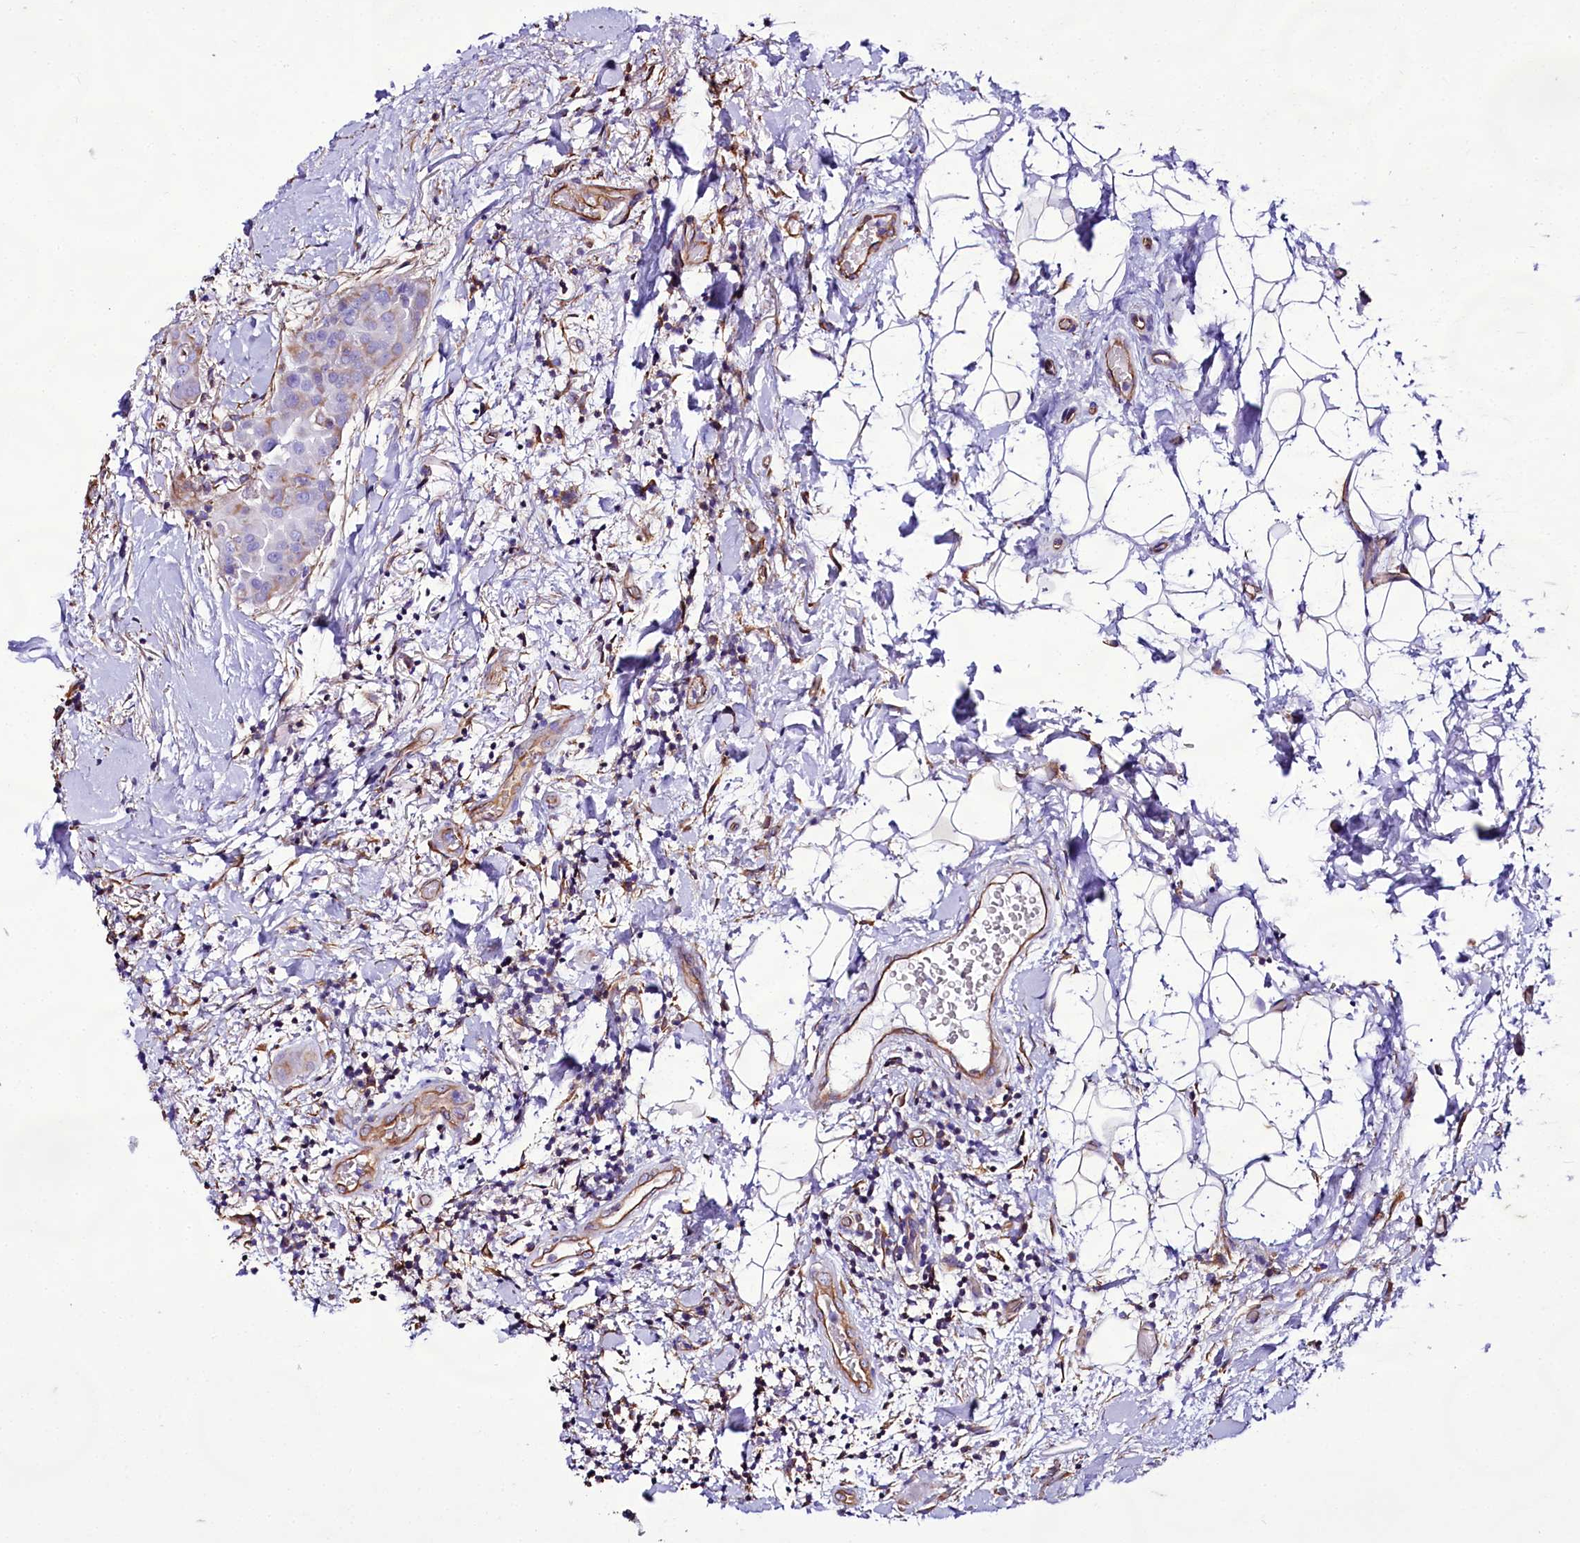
{"staining": {"intensity": "negative", "quantity": "none", "location": "none"}, "tissue": "thyroid cancer", "cell_type": "Tumor cells", "image_type": "cancer", "snomed": [{"axis": "morphology", "description": "Papillary adenocarcinoma, NOS"}, {"axis": "topography", "description": "Thyroid gland"}], "caption": "Tumor cells are negative for brown protein staining in papillary adenocarcinoma (thyroid). Nuclei are stained in blue.", "gene": "CD99", "patient": {"sex": "male", "age": 33}}